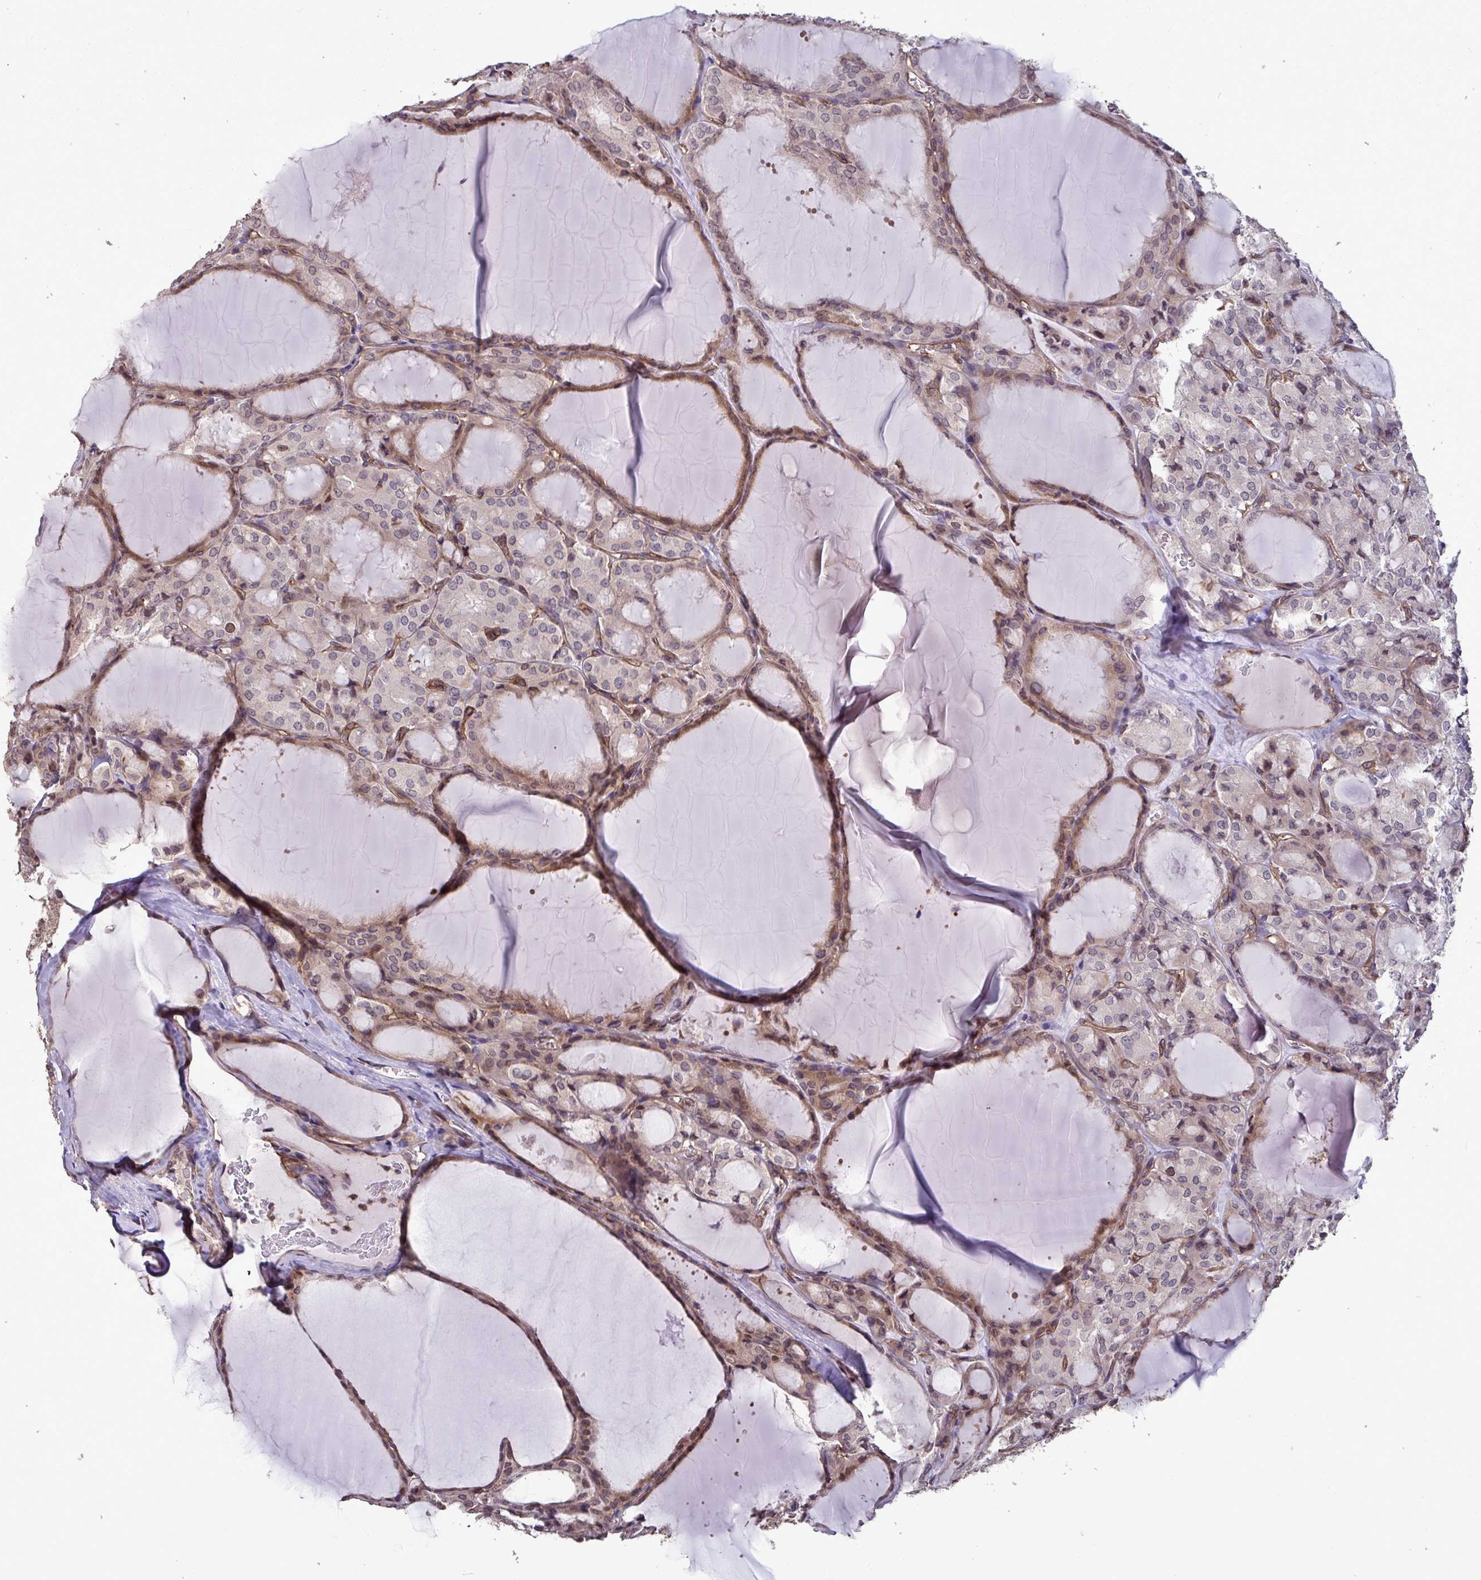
{"staining": {"intensity": "weak", "quantity": "25%-75%", "location": "cytoplasmic/membranous,nuclear"}, "tissue": "thyroid cancer", "cell_type": "Tumor cells", "image_type": "cancer", "snomed": [{"axis": "morphology", "description": "Papillary adenocarcinoma, NOS"}, {"axis": "topography", "description": "Thyroid gland"}], "caption": "IHC micrograph of human thyroid papillary adenocarcinoma stained for a protein (brown), which exhibits low levels of weak cytoplasmic/membranous and nuclear expression in approximately 25%-75% of tumor cells.", "gene": "IPO5", "patient": {"sex": "male", "age": 87}}